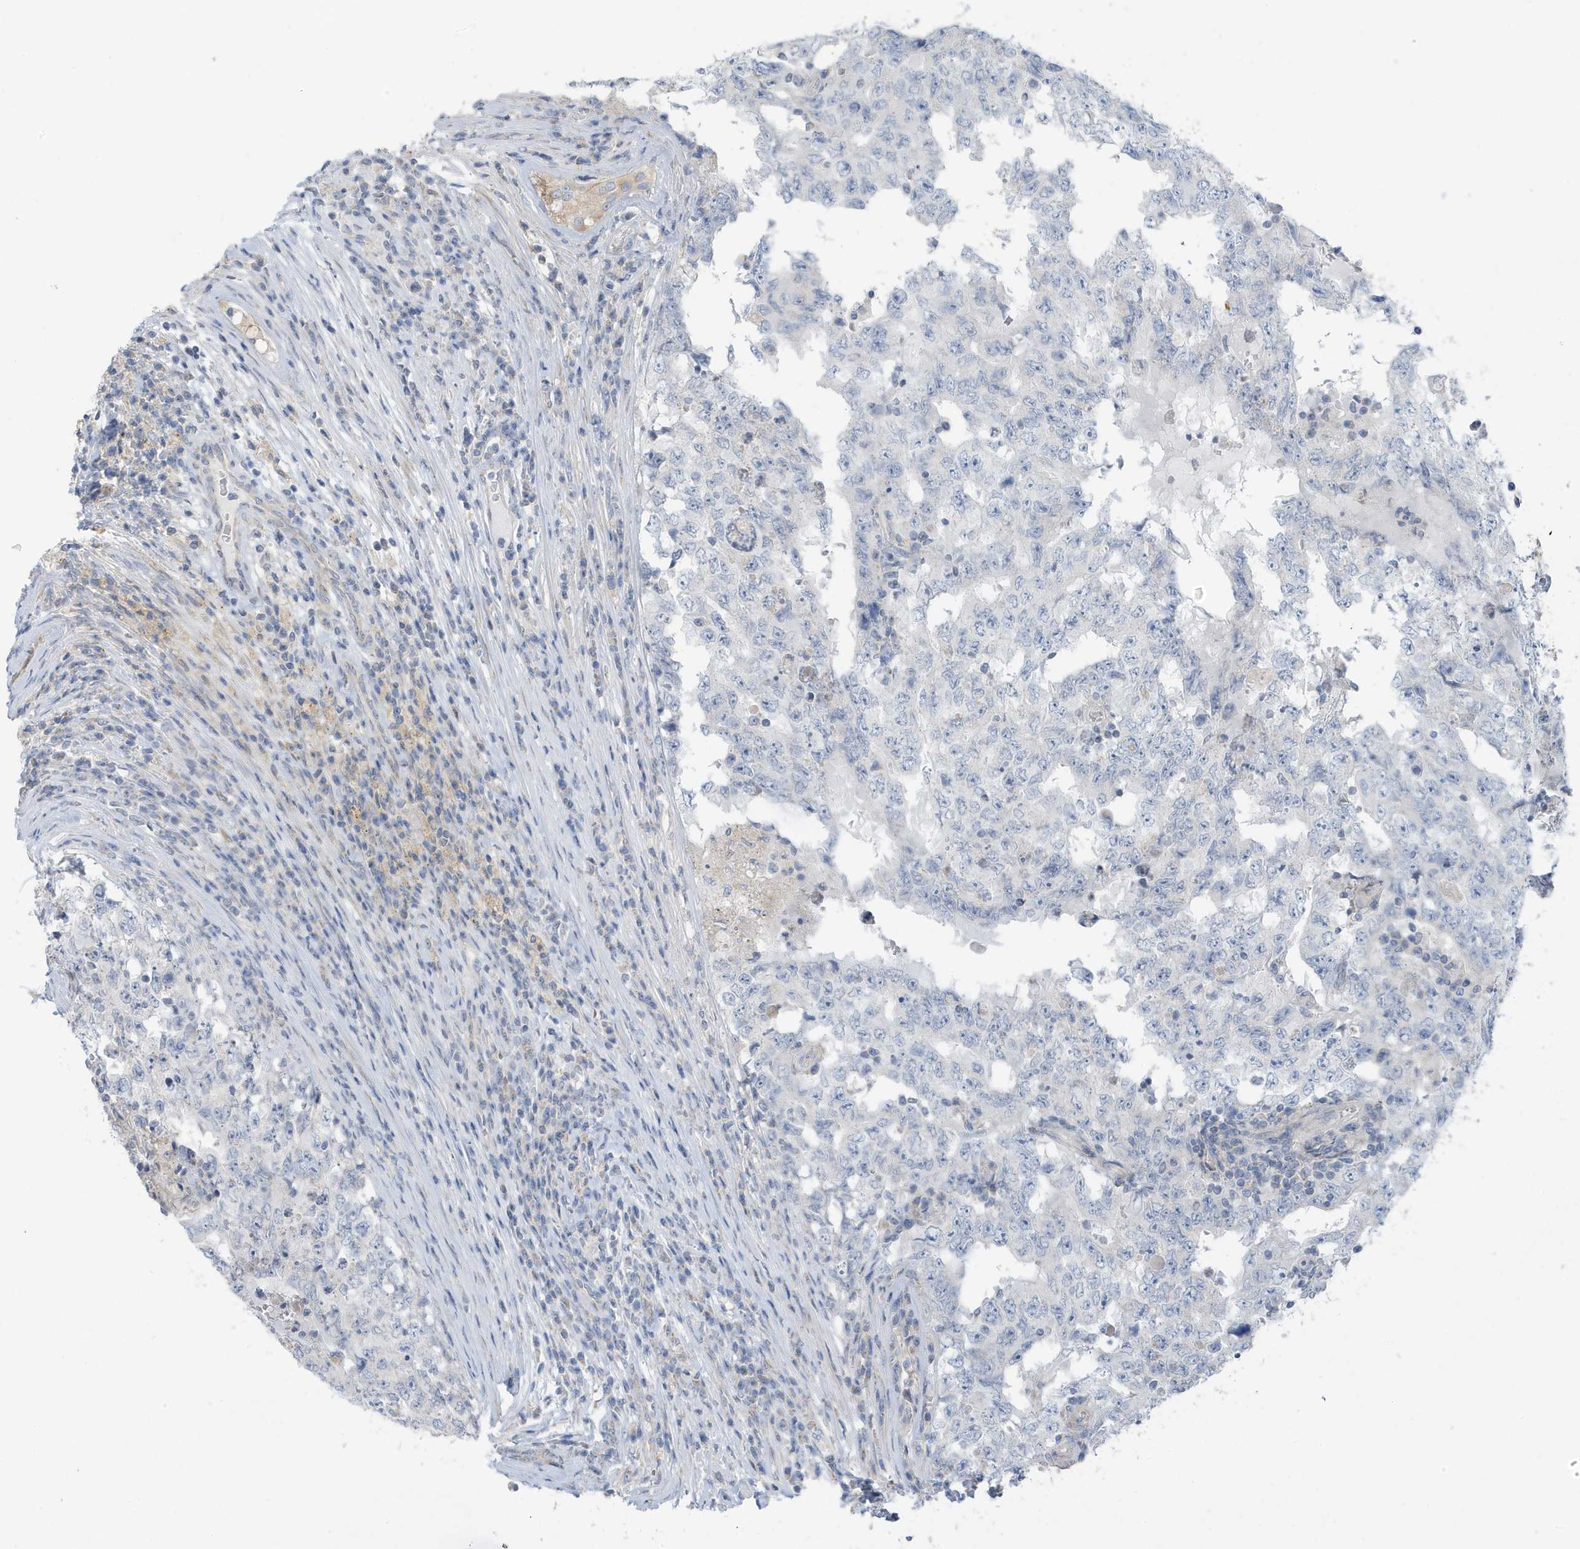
{"staining": {"intensity": "negative", "quantity": "none", "location": "none"}, "tissue": "testis cancer", "cell_type": "Tumor cells", "image_type": "cancer", "snomed": [{"axis": "morphology", "description": "Carcinoma, Embryonal, NOS"}, {"axis": "topography", "description": "Testis"}], "caption": "This is an IHC histopathology image of testis embryonal carcinoma. There is no positivity in tumor cells.", "gene": "ATP13A5", "patient": {"sex": "male", "age": 26}}